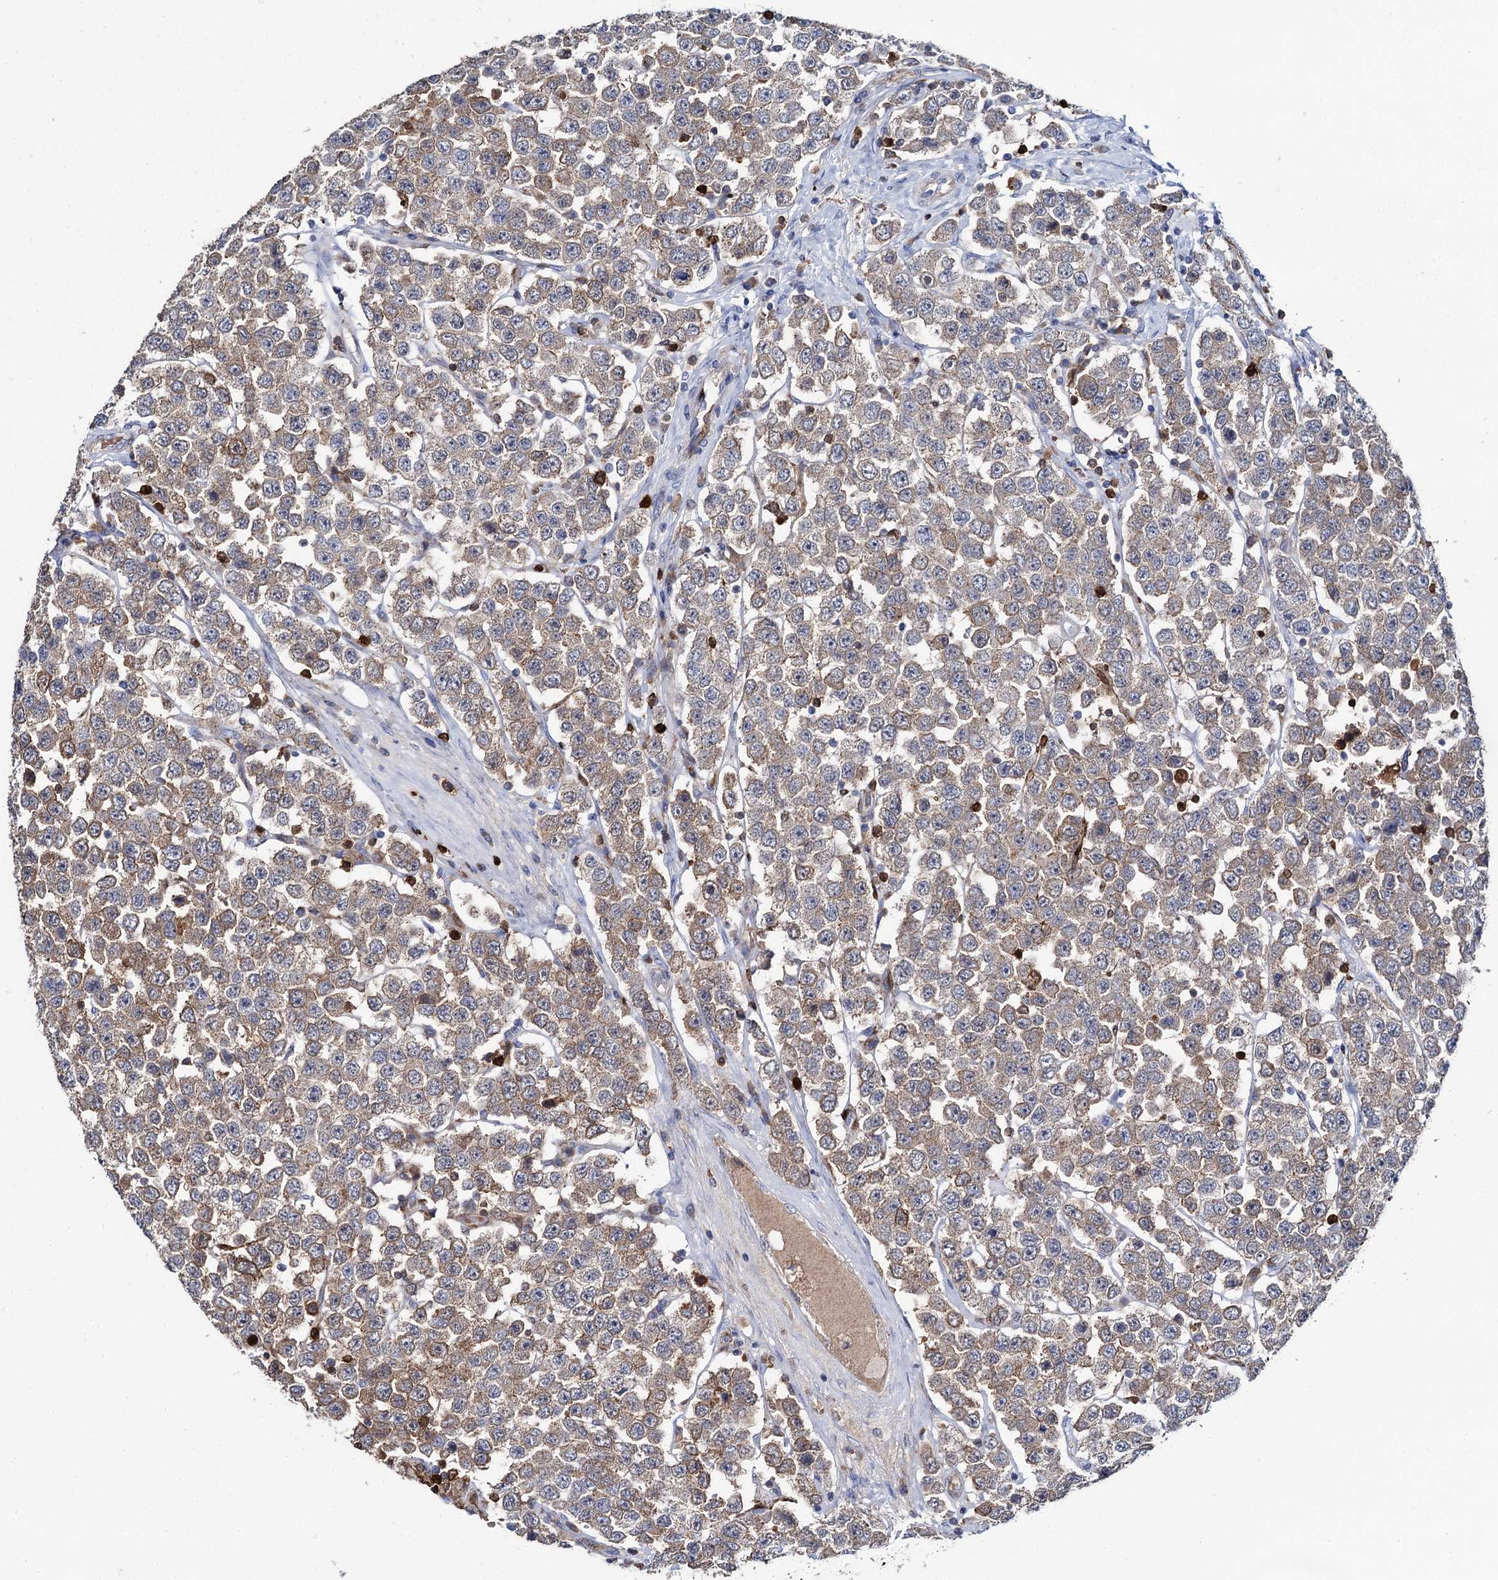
{"staining": {"intensity": "weak", "quantity": ">75%", "location": "cytoplasmic/membranous"}, "tissue": "testis cancer", "cell_type": "Tumor cells", "image_type": "cancer", "snomed": [{"axis": "morphology", "description": "Seminoma, NOS"}, {"axis": "topography", "description": "Testis"}], "caption": "The micrograph demonstrates immunohistochemical staining of seminoma (testis). There is weak cytoplasmic/membranous staining is identified in about >75% of tumor cells.", "gene": "FABP5", "patient": {"sex": "male", "age": 28}}